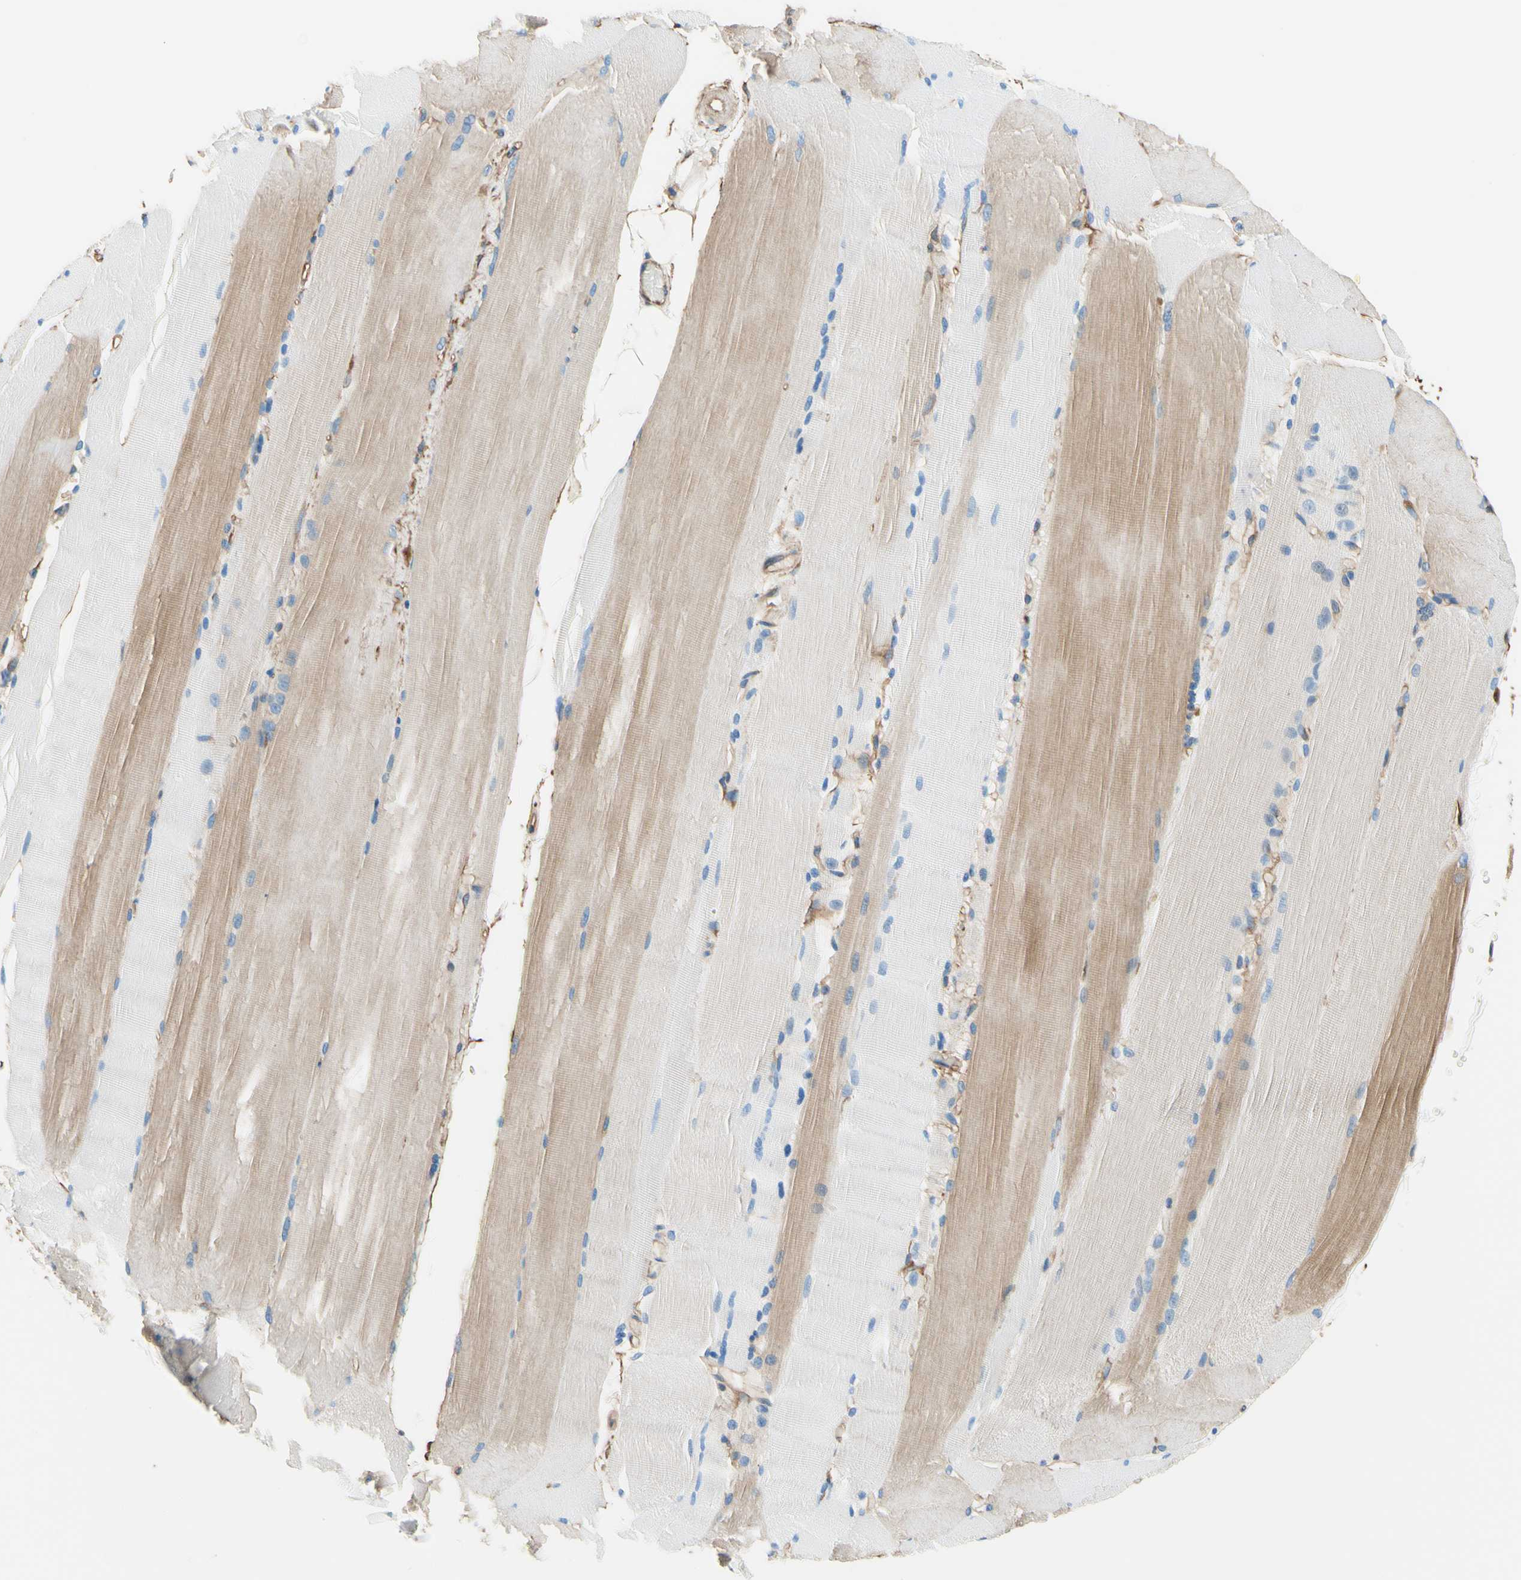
{"staining": {"intensity": "weak", "quantity": "25%-75%", "location": "cytoplasmic/membranous"}, "tissue": "skeletal muscle", "cell_type": "Myocytes", "image_type": "normal", "snomed": [{"axis": "morphology", "description": "Normal tissue, NOS"}, {"axis": "topography", "description": "Skin"}, {"axis": "topography", "description": "Skeletal muscle"}], "caption": "Weak cytoplasmic/membranous protein positivity is appreciated in approximately 25%-75% of myocytes in skeletal muscle.", "gene": "DPYSL3", "patient": {"sex": "male", "age": 83}}